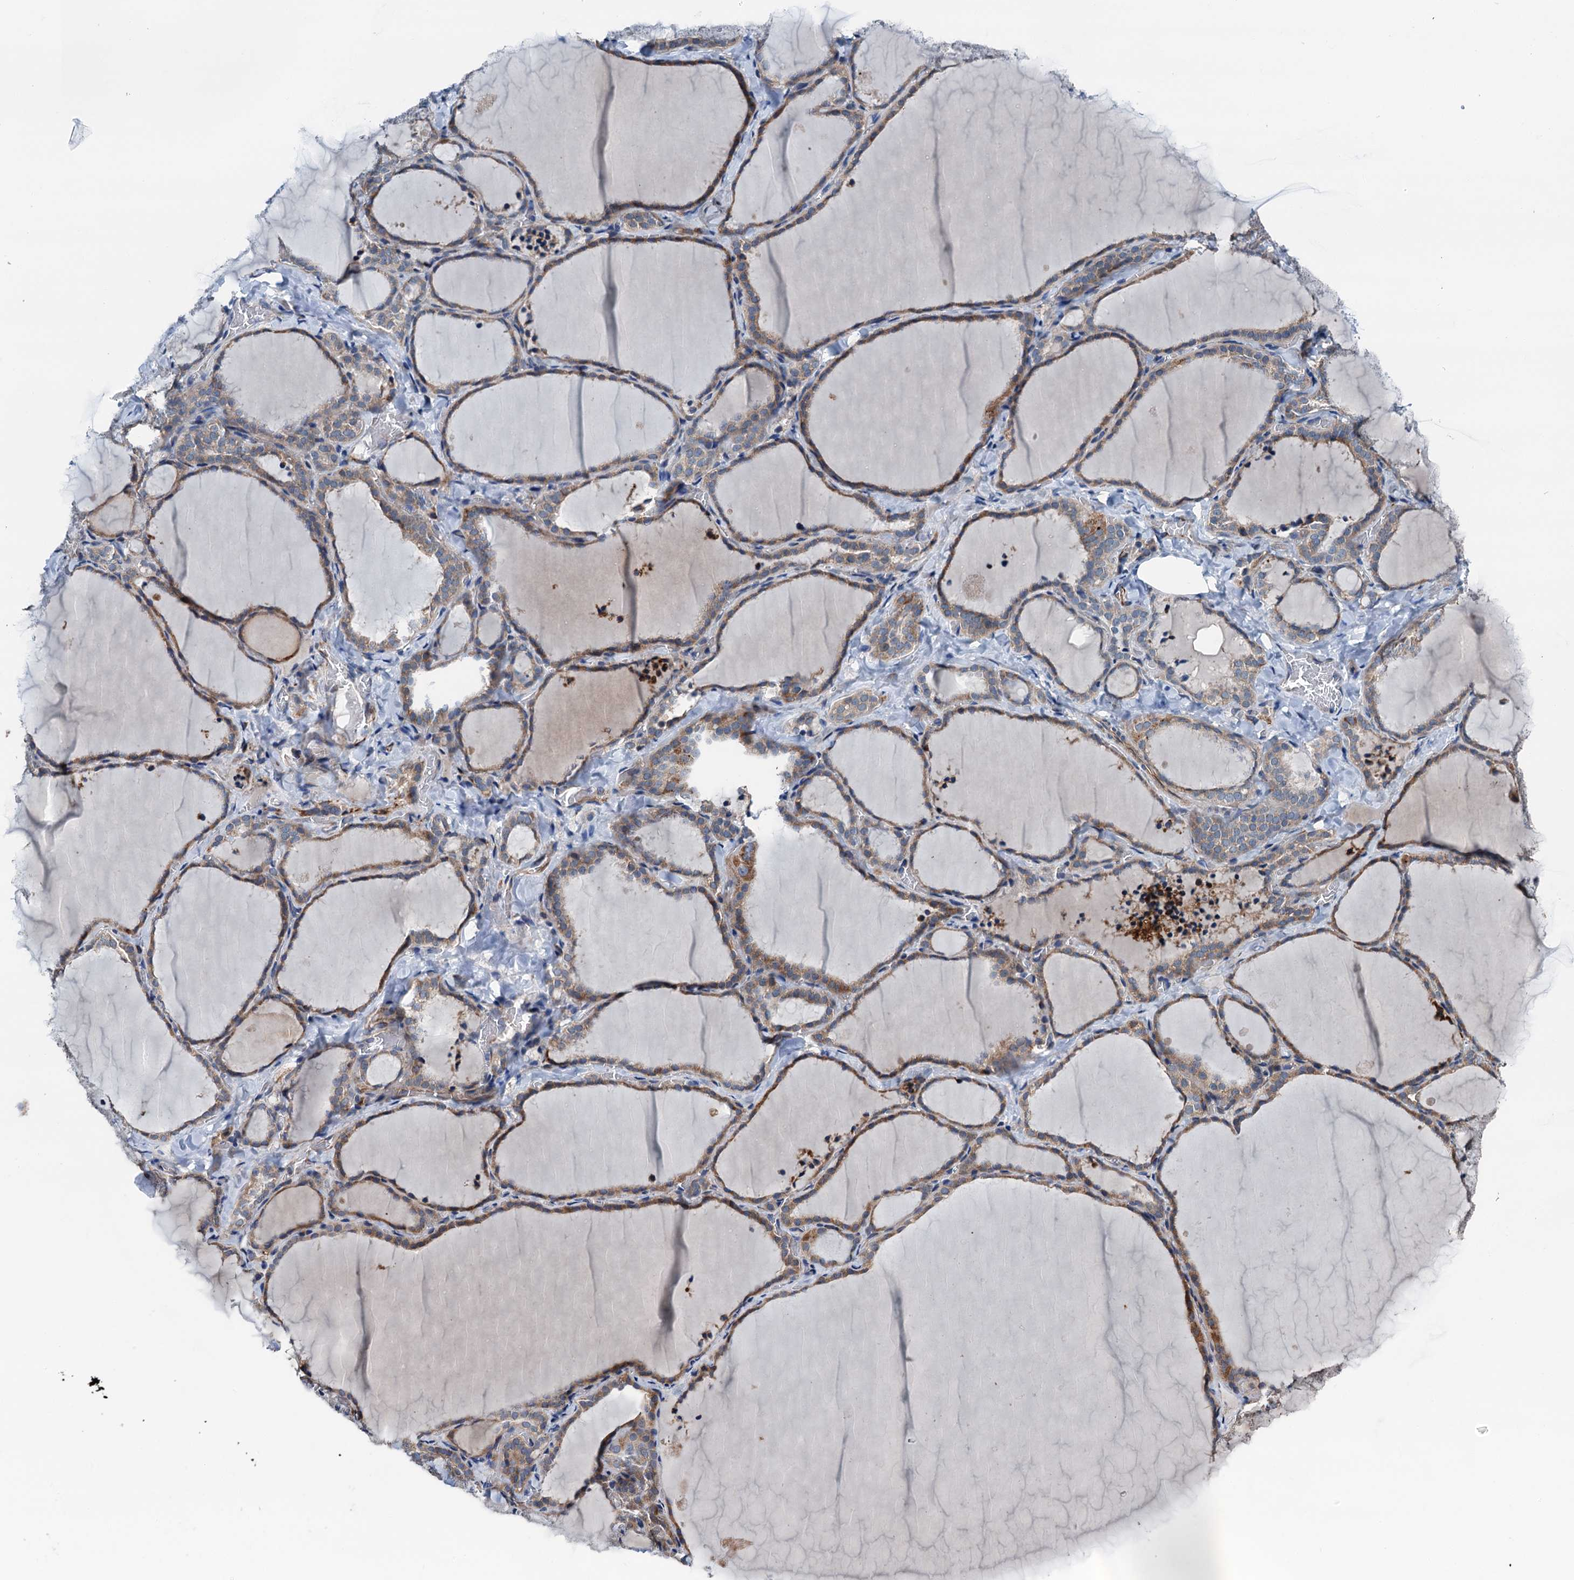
{"staining": {"intensity": "moderate", "quantity": ">75%", "location": "cytoplasmic/membranous"}, "tissue": "thyroid gland", "cell_type": "Glandular cells", "image_type": "normal", "snomed": [{"axis": "morphology", "description": "Normal tissue, NOS"}, {"axis": "topography", "description": "Thyroid gland"}], "caption": "A high-resolution micrograph shows immunohistochemistry (IHC) staining of benign thyroid gland, which demonstrates moderate cytoplasmic/membranous staining in approximately >75% of glandular cells.", "gene": "ELAC1", "patient": {"sex": "female", "age": 22}}